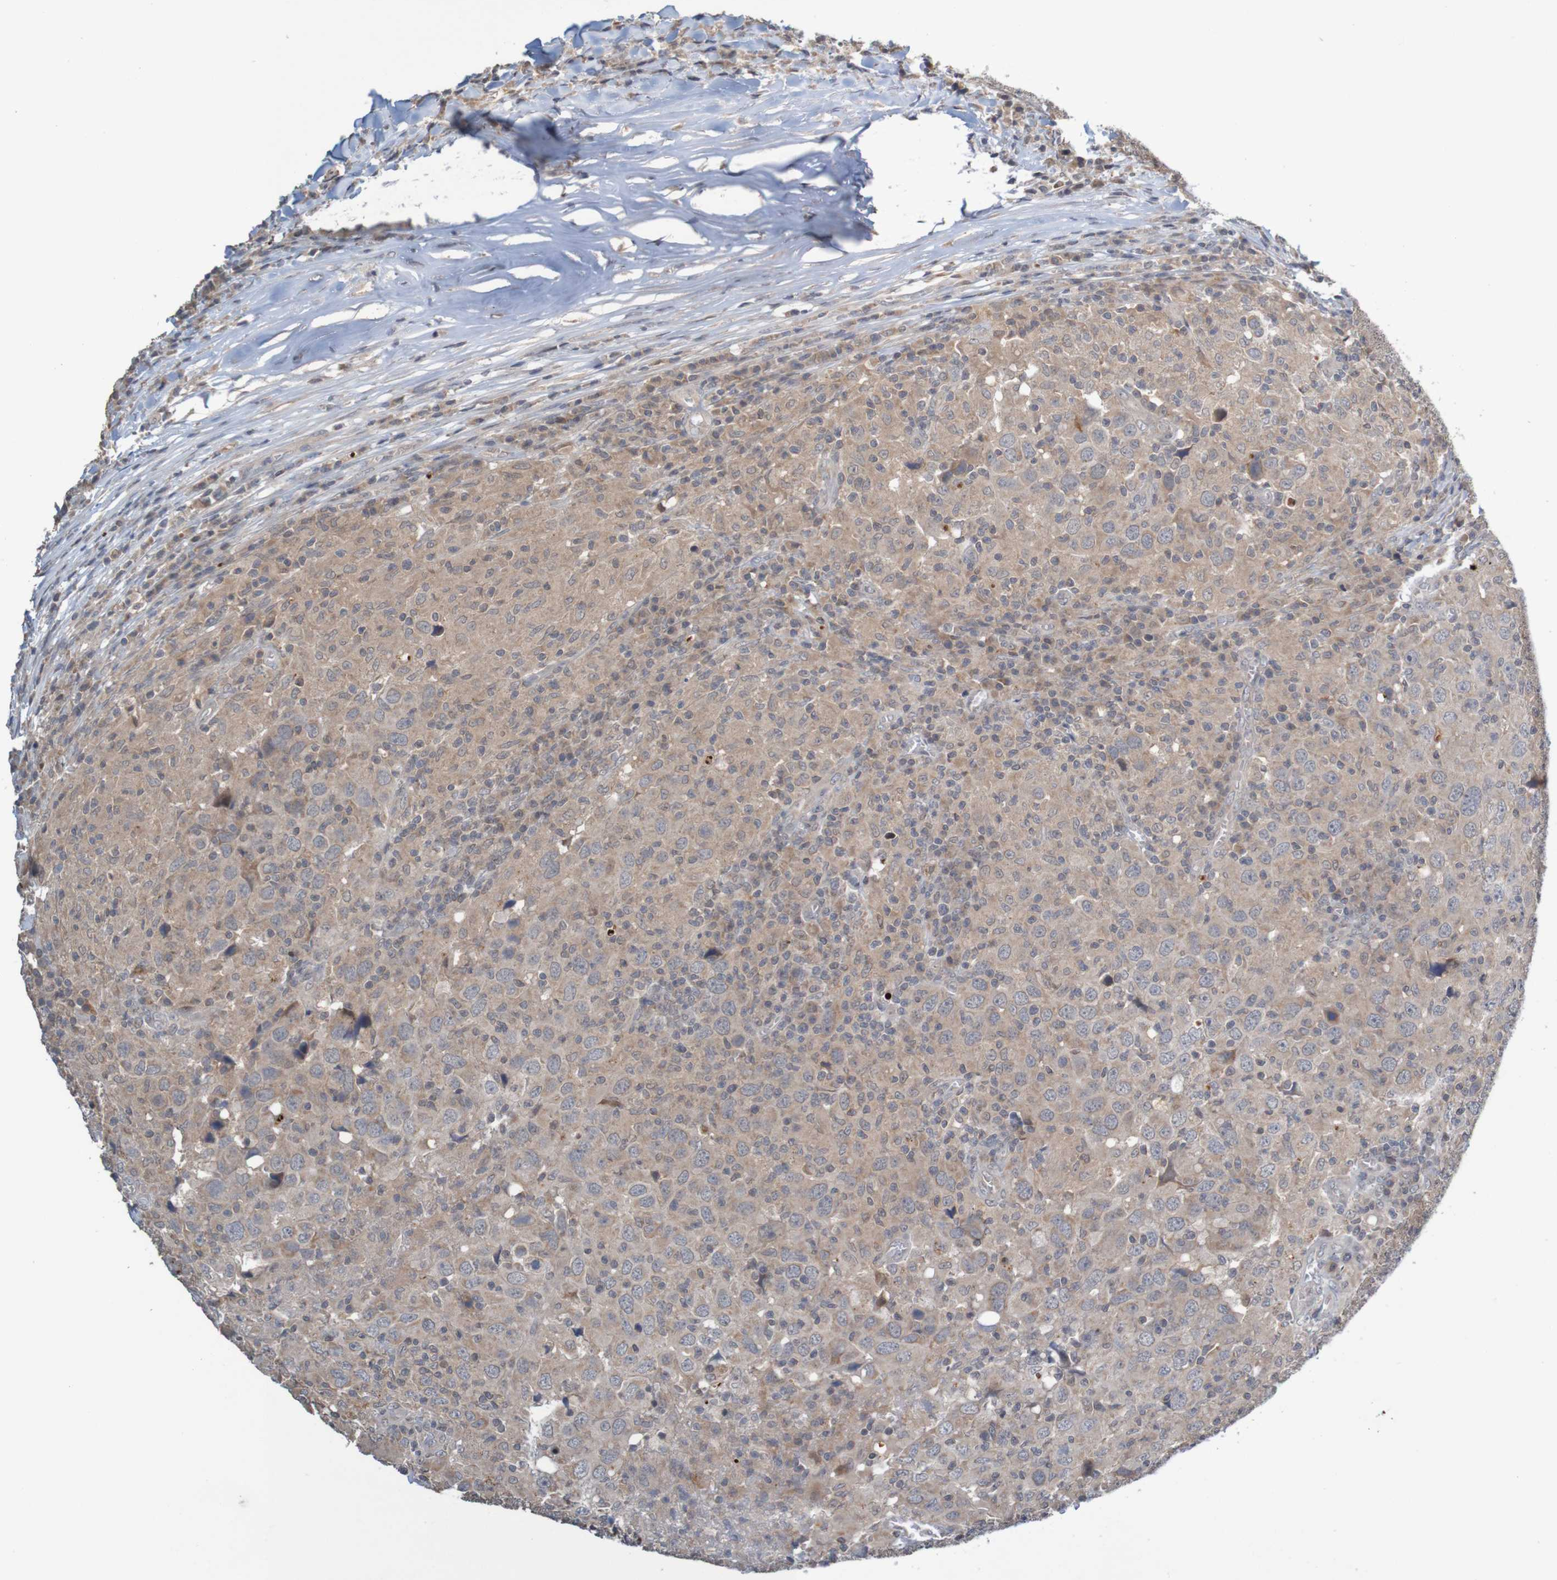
{"staining": {"intensity": "weak", "quantity": ">75%", "location": "cytoplasmic/membranous"}, "tissue": "head and neck cancer", "cell_type": "Tumor cells", "image_type": "cancer", "snomed": [{"axis": "morphology", "description": "Adenocarcinoma, NOS"}, {"axis": "topography", "description": "Salivary gland"}, {"axis": "topography", "description": "Head-Neck"}], "caption": "Immunohistochemical staining of human head and neck cancer reveals low levels of weak cytoplasmic/membranous expression in about >75% of tumor cells.", "gene": "ANKK1", "patient": {"sex": "female", "age": 65}}